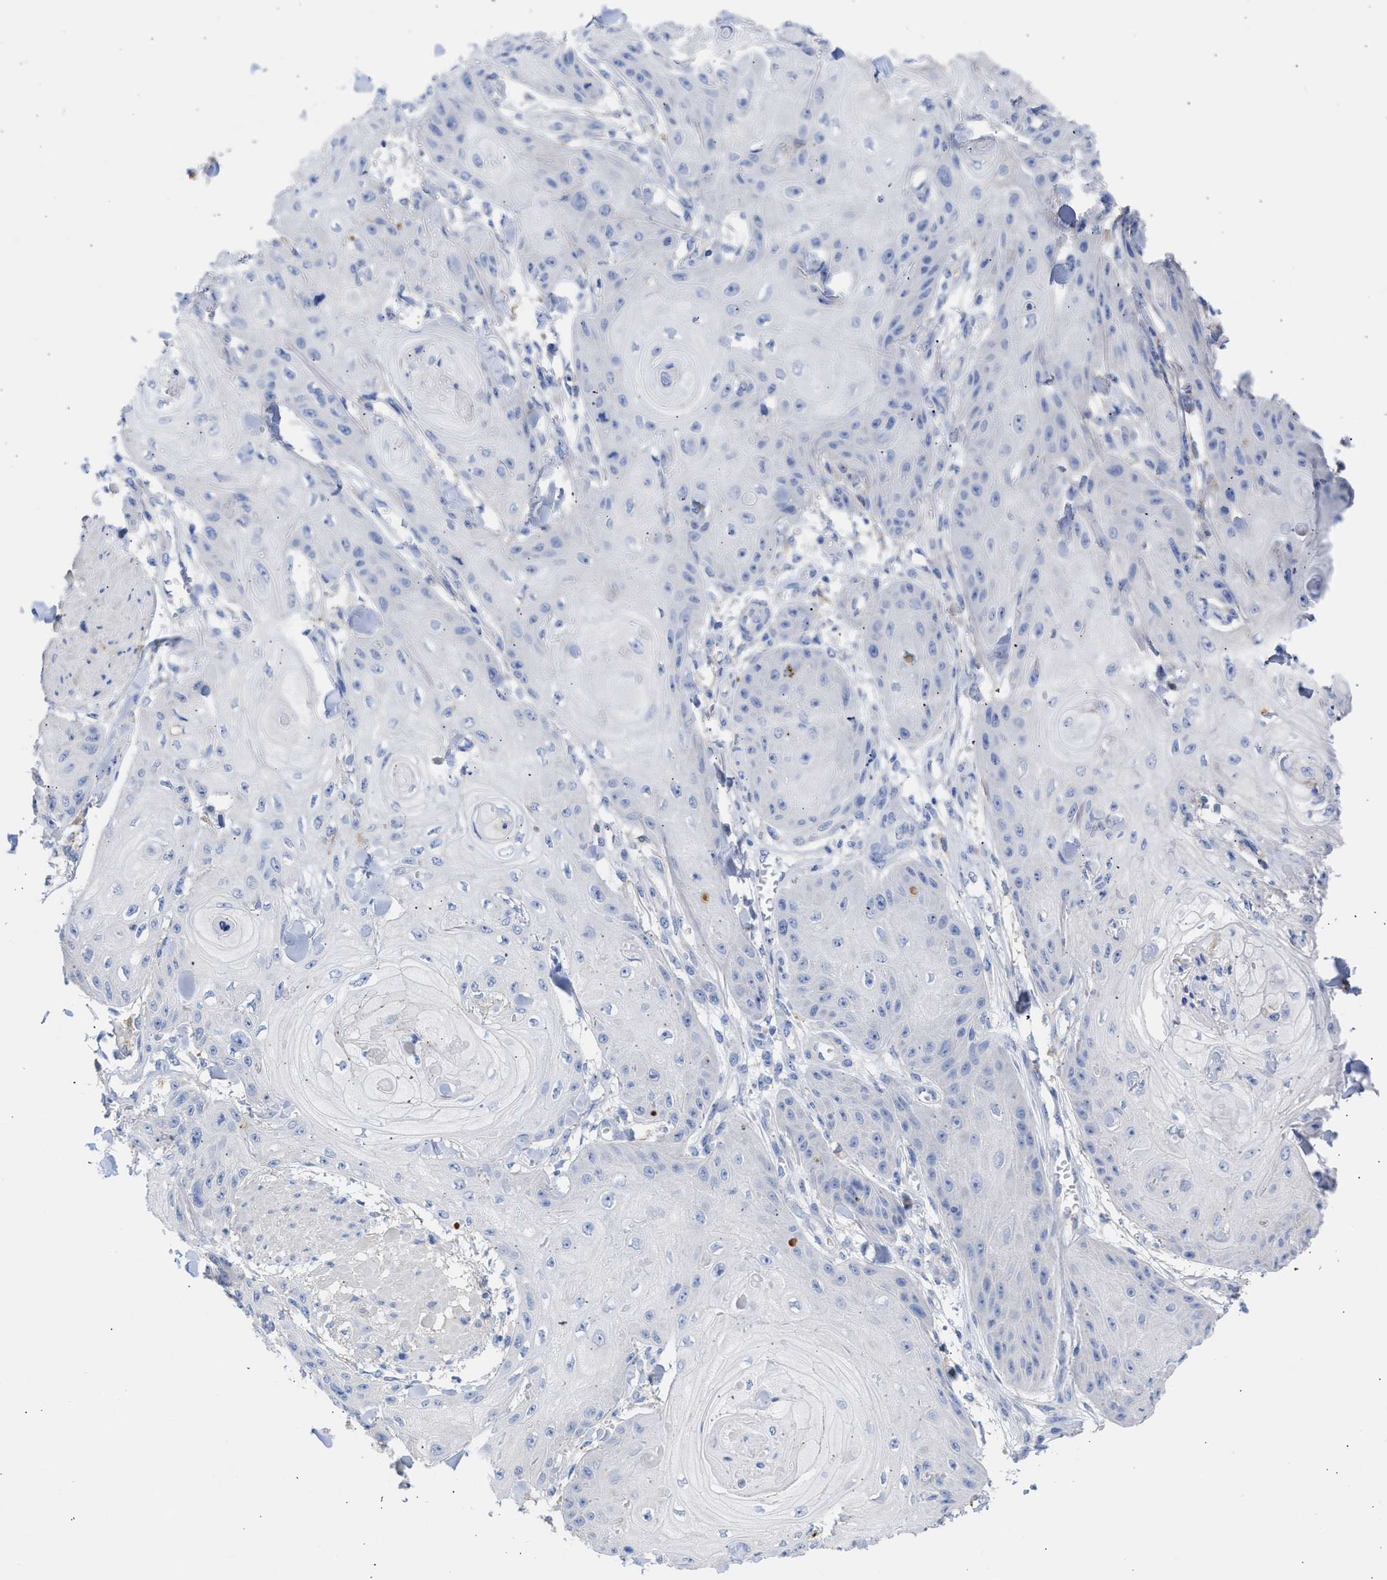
{"staining": {"intensity": "negative", "quantity": "none", "location": "none"}, "tissue": "skin cancer", "cell_type": "Tumor cells", "image_type": "cancer", "snomed": [{"axis": "morphology", "description": "Squamous cell carcinoma, NOS"}, {"axis": "topography", "description": "Skin"}], "caption": "A high-resolution image shows immunohistochemistry staining of skin cancer (squamous cell carcinoma), which reveals no significant staining in tumor cells. Nuclei are stained in blue.", "gene": "RSPH1", "patient": {"sex": "male", "age": 74}}